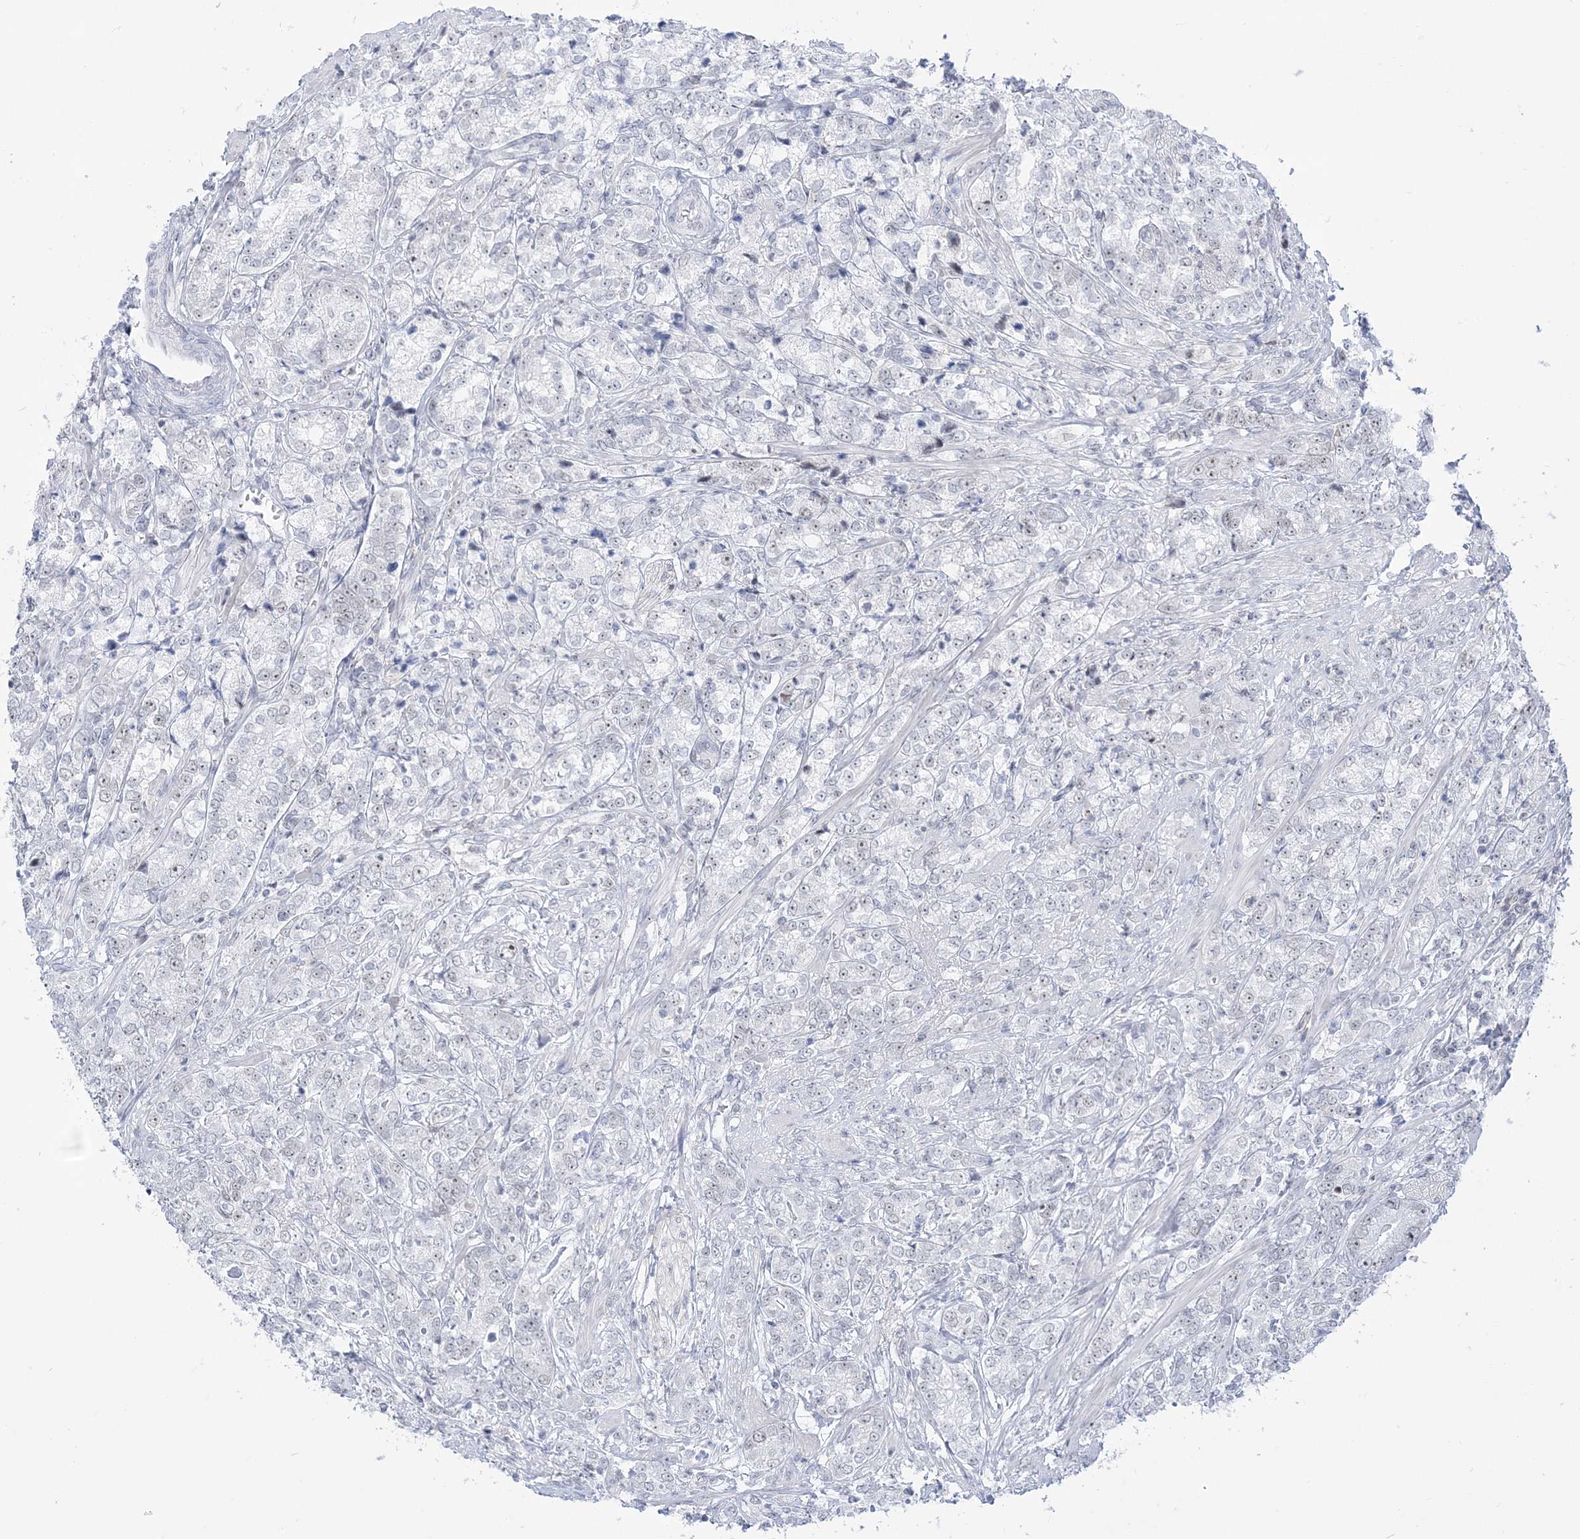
{"staining": {"intensity": "negative", "quantity": "none", "location": "none"}, "tissue": "prostate cancer", "cell_type": "Tumor cells", "image_type": "cancer", "snomed": [{"axis": "morphology", "description": "Adenocarcinoma, High grade"}, {"axis": "topography", "description": "Prostate"}], "caption": "Immunohistochemistry micrograph of prostate cancer stained for a protein (brown), which displays no expression in tumor cells.", "gene": "DDX21", "patient": {"sex": "male", "age": 69}}